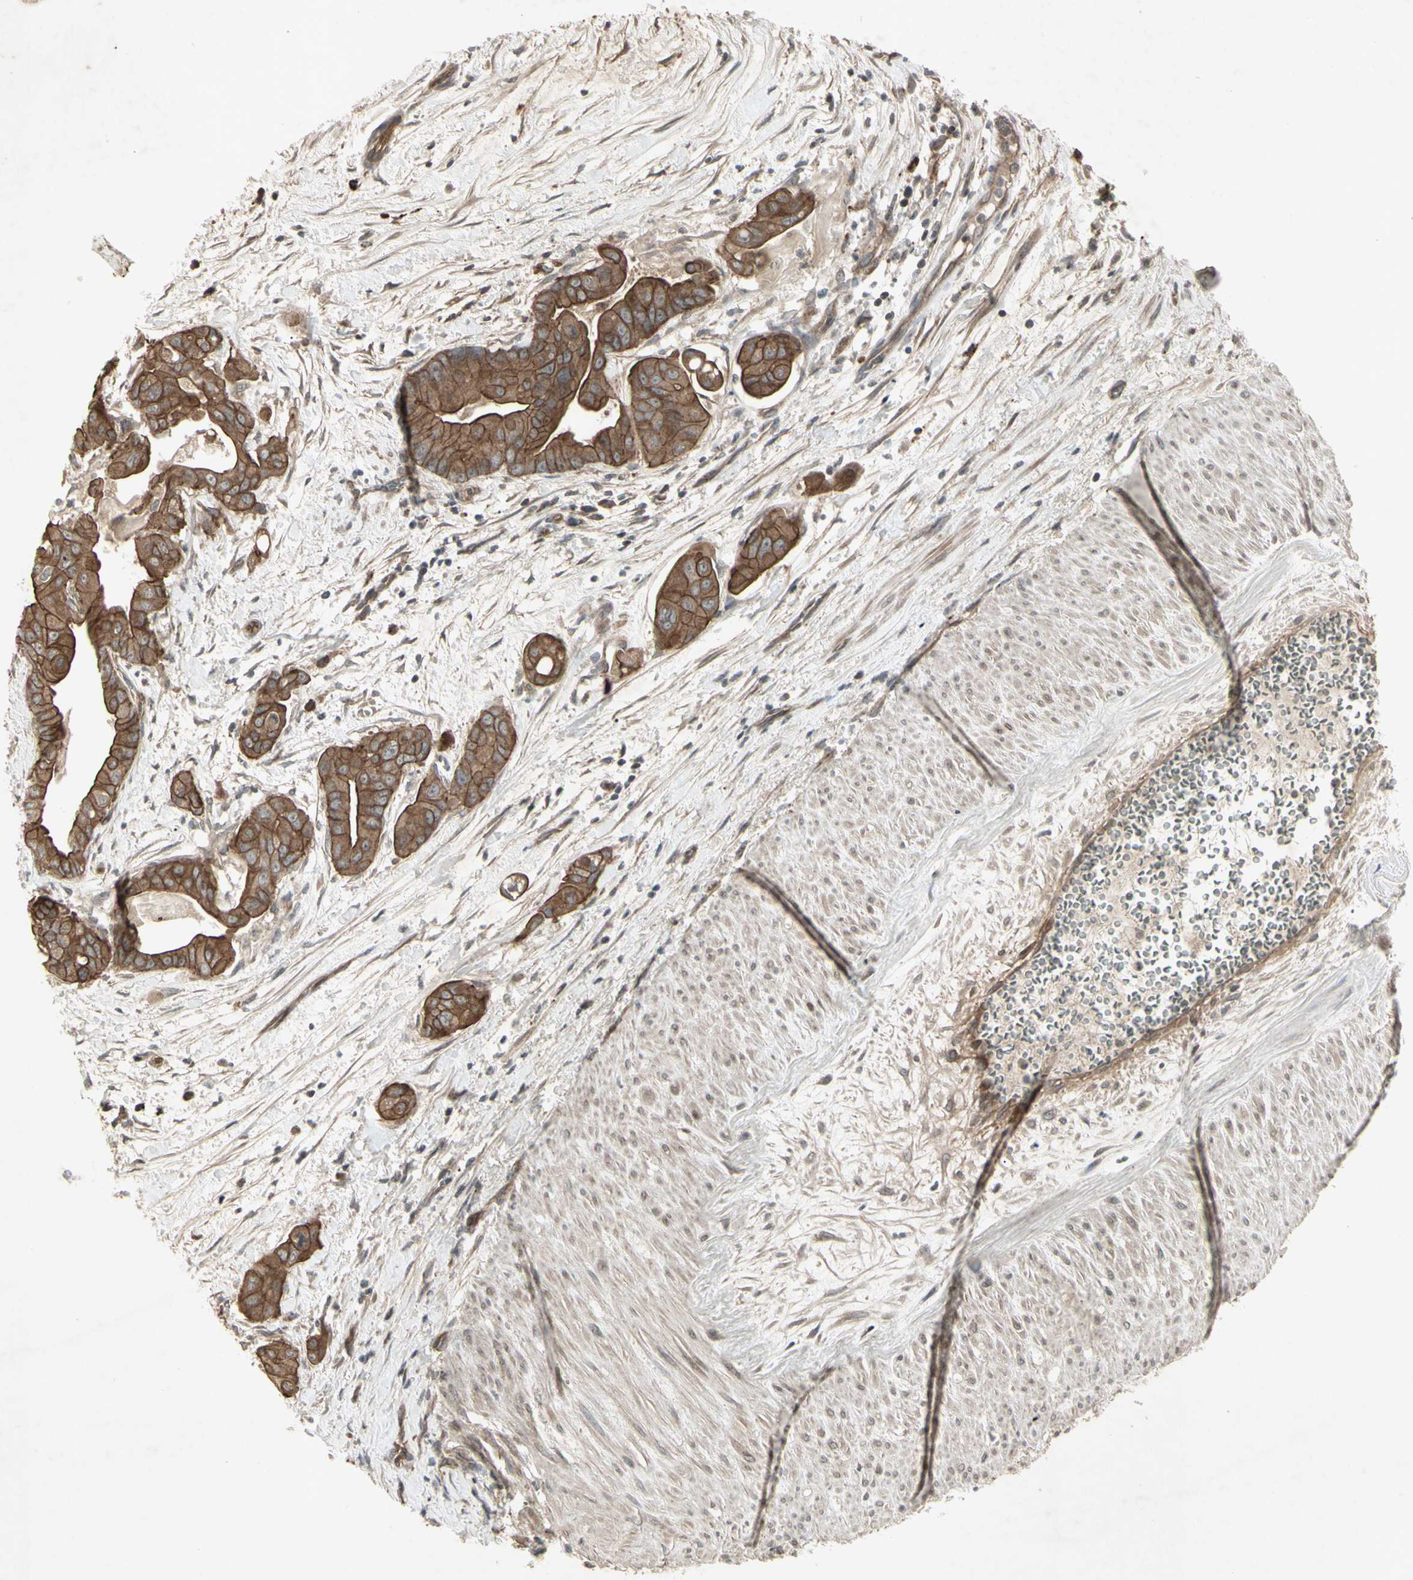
{"staining": {"intensity": "moderate", "quantity": ">75%", "location": "cytoplasmic/membranous"}, "tissue": "pancreatic cancer", "cell_type": "Tumor cells", "image_type": "cancer", "snomed": [{"axis": "morphology", "description": "Adenocarcinoma, NOS"}, {"axis": "topography", "description": "Pancreas"}], "caption": "Tumor cells display medium levels of moderate cytoplasmic/membranous staining in about >75% of cells in human pancreatic cancer. (DAB (3,3'-diaminobenzidine) IHC, brown staining for protein, blue staining for nuclei).", "gene": "JAG1", "patient": {"sex": "female", "age": 75}}